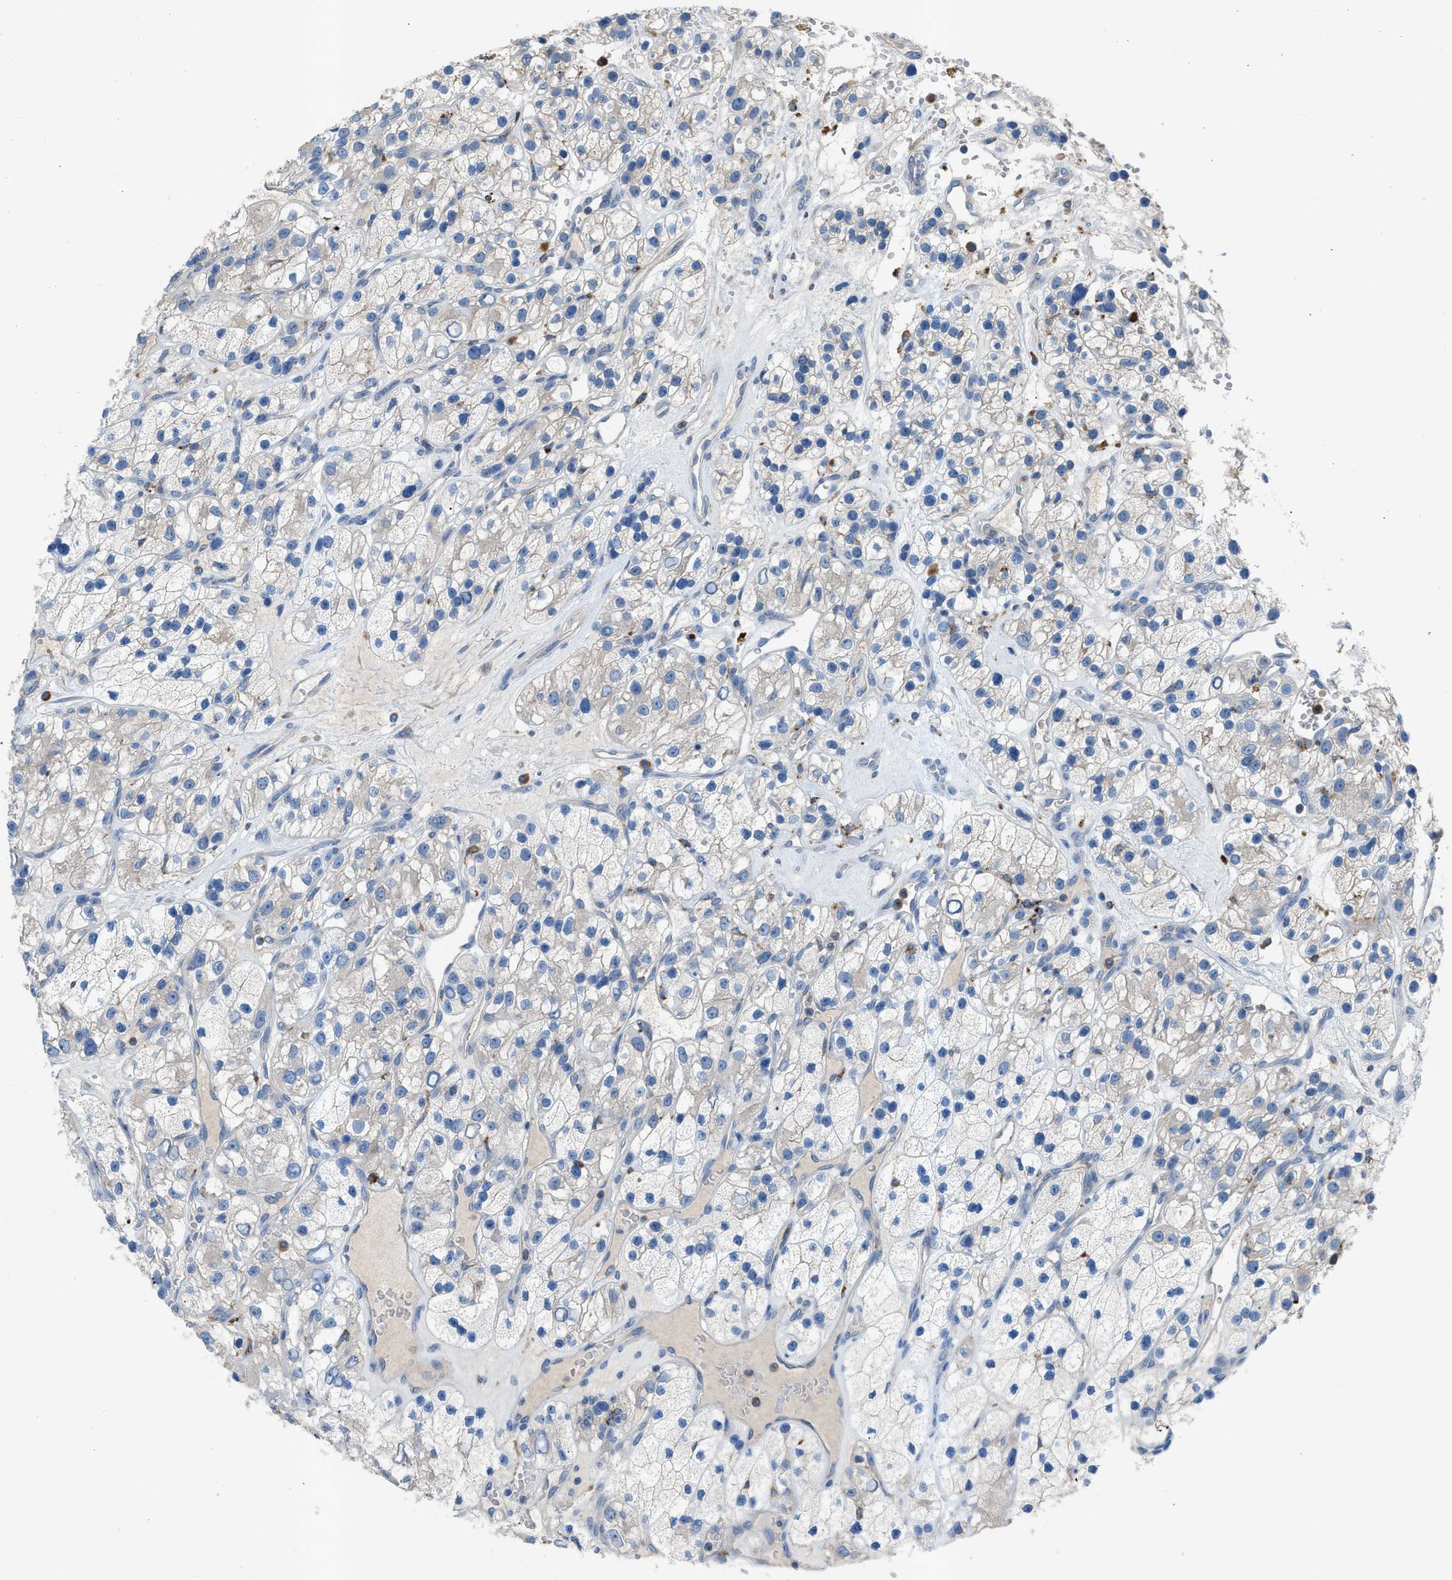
{"staining": {"intensity": "negative", "quantity": "none", "location": "none"}, "tissue": "renal cancer", "cell_type": "Tumor cells", "image_type": "cancer", "snomed": [{"axis": "morphology", "description": "Adenocarcinoma, NOS"}, {"axis": "topography", "description": "Kidney"}], "caption": "This is an IHC histopathology image of human renal cancer (adenocarcinoma). There is no expression in tumor cells.", "gene": "AOAH", "patient": {"sex": "female", "age": 57}}